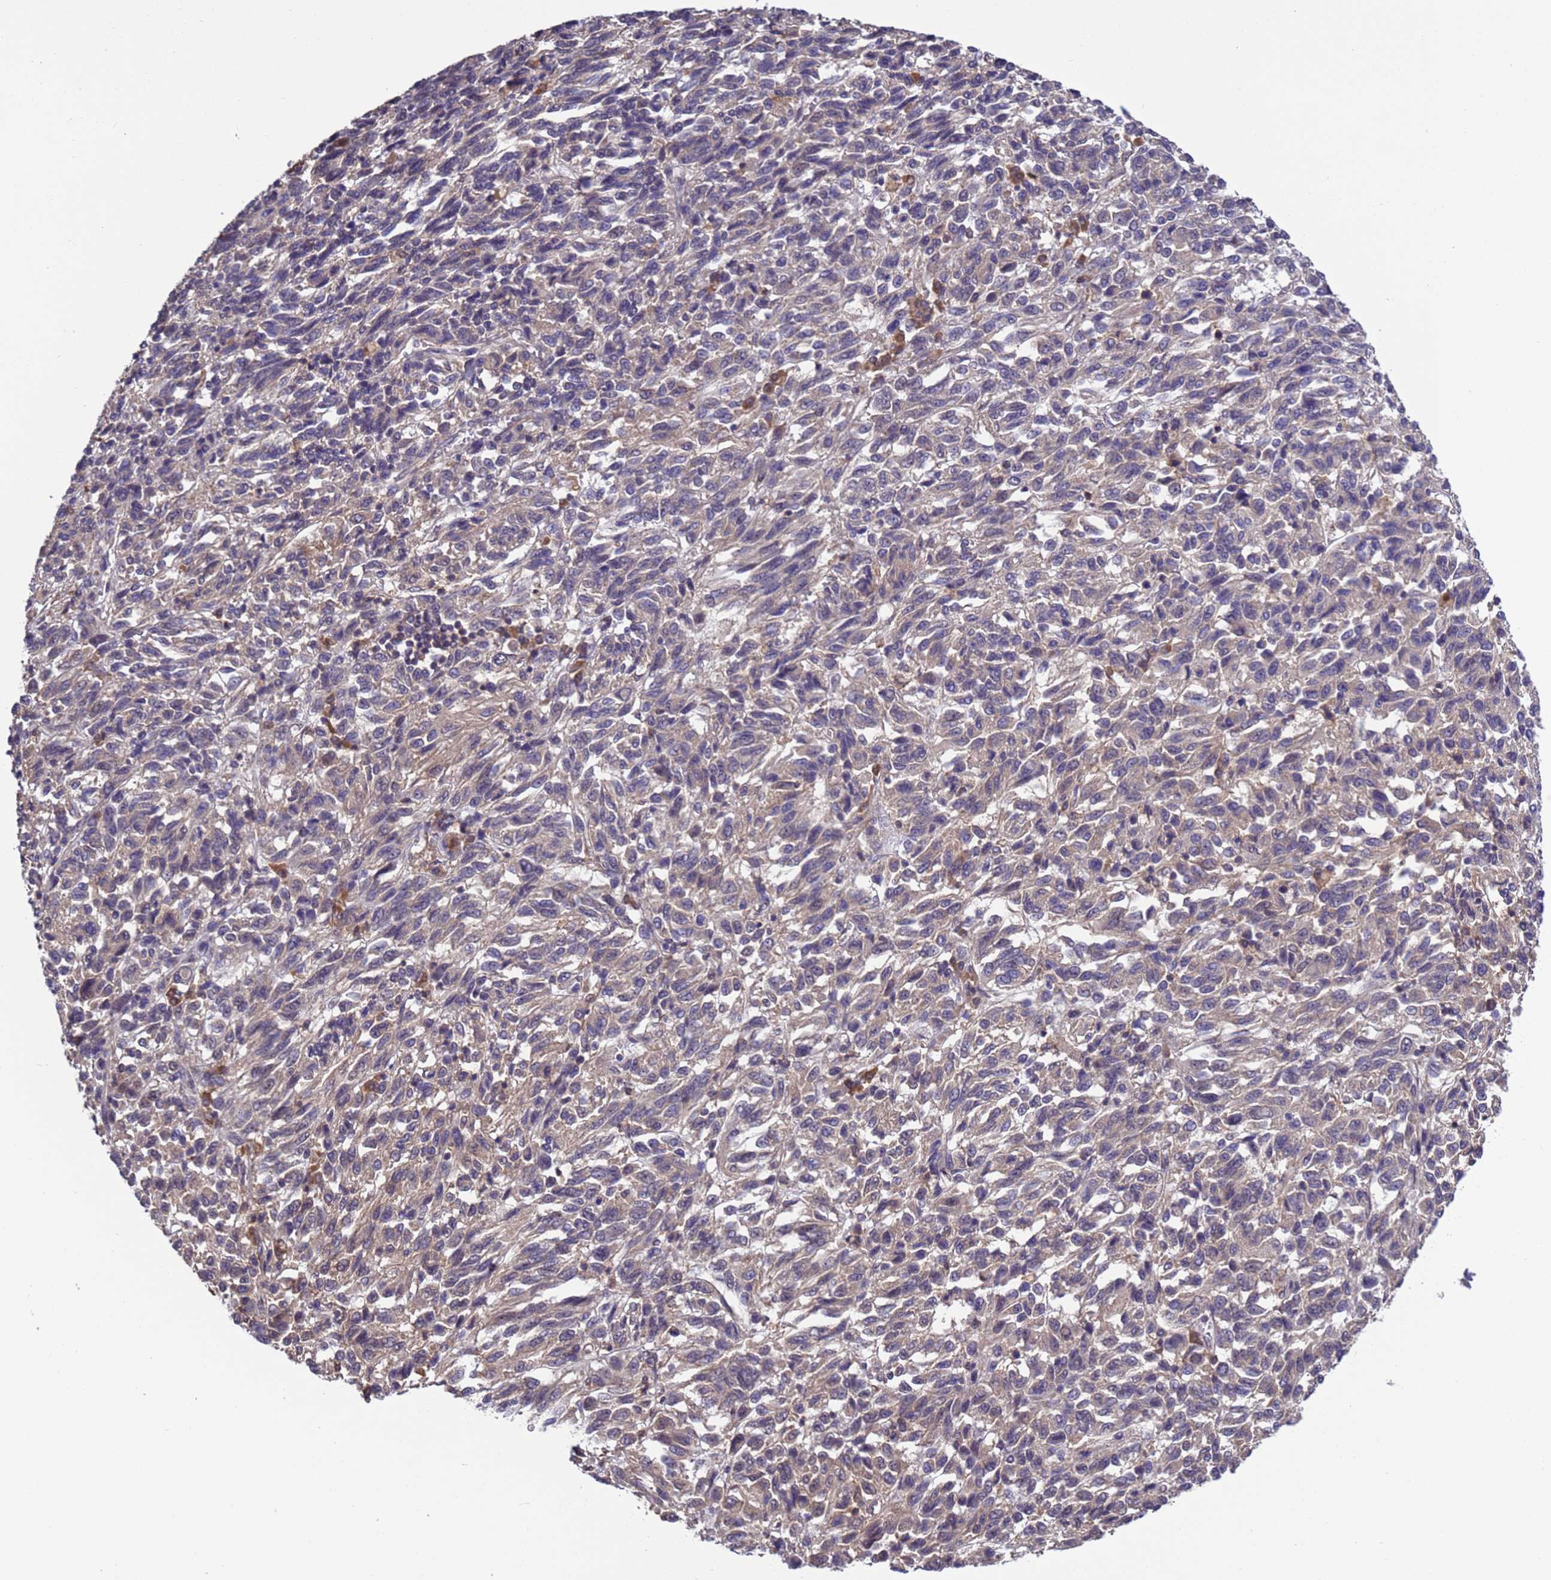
{"staining": {"intensity": "negative", "quantity": "none", "location": "none"}, "tissue": "melanoma", "cell_type": "Tumor cells", "image_type": "cancer", "snomed": [{"axis": "morphology", "description": "Malignant melanoma, Metastatic site"}, {"axis": "topography", "description": "Lung"}], "caption": "Tumor cells show no significant expression in melanoma.", "gene": "ZFP69B", "patient": {"sex": "male", "age": 64}}